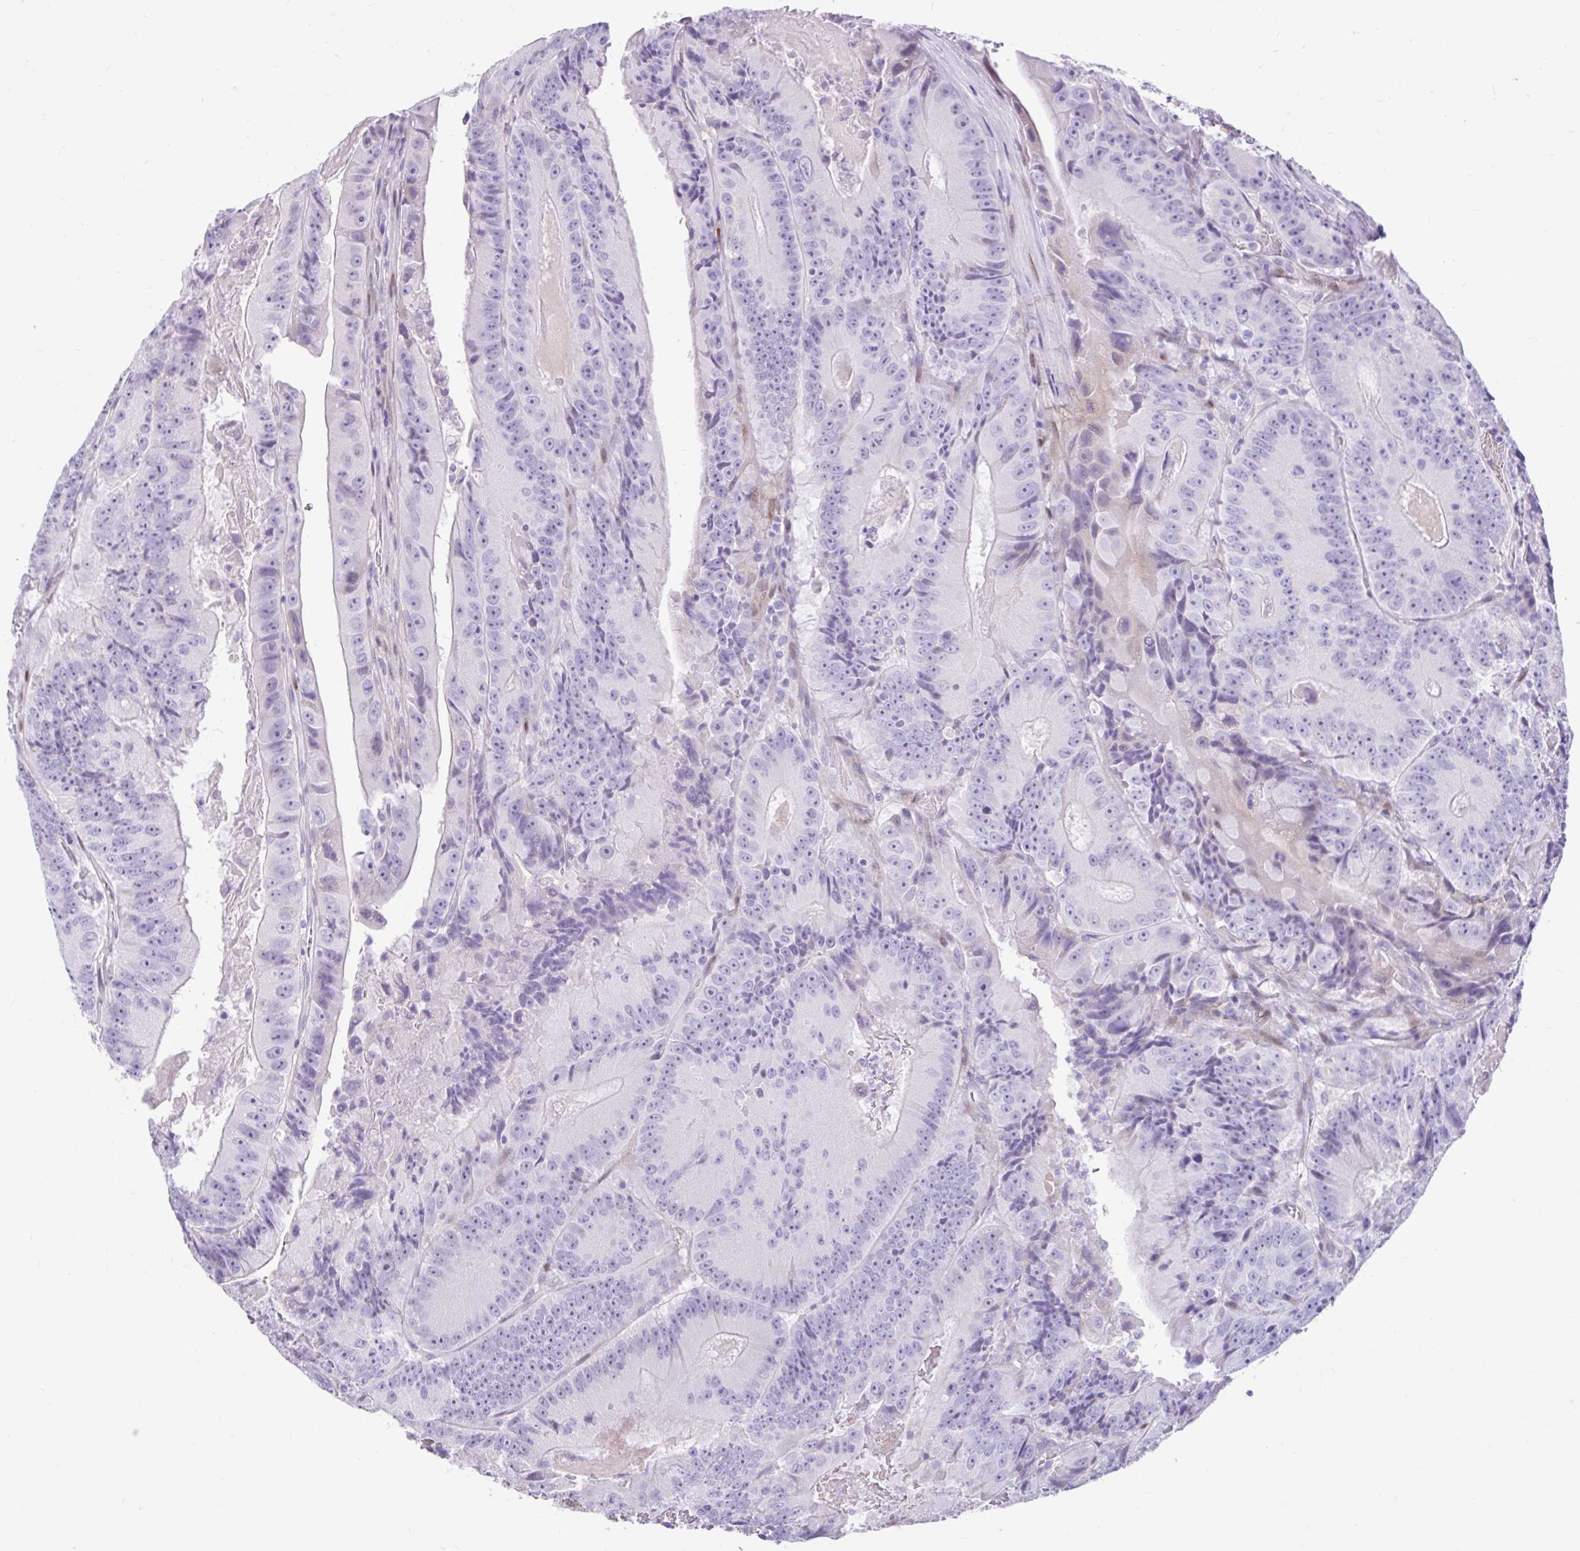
{"staining": {"intensity": "negative", "quantity": "none", "location": "none"}, "tissue": "colorectal cancer", "cell_type": "Tumor cells", "image_type": "cancer", "snomed": [{"axis": "morphology", "description": "Adenocarcinoma, NOS"}, {"axis": "topography", "description": "Colon"}], "caption": "This is a photomicrograph of immunohistochemistry (IHC) staining of adenocarcinoma (colorectal), which shows no staining in tumor cells.", "gene": "NHLH2", "patient": {"sex": "female", "age": 86}}